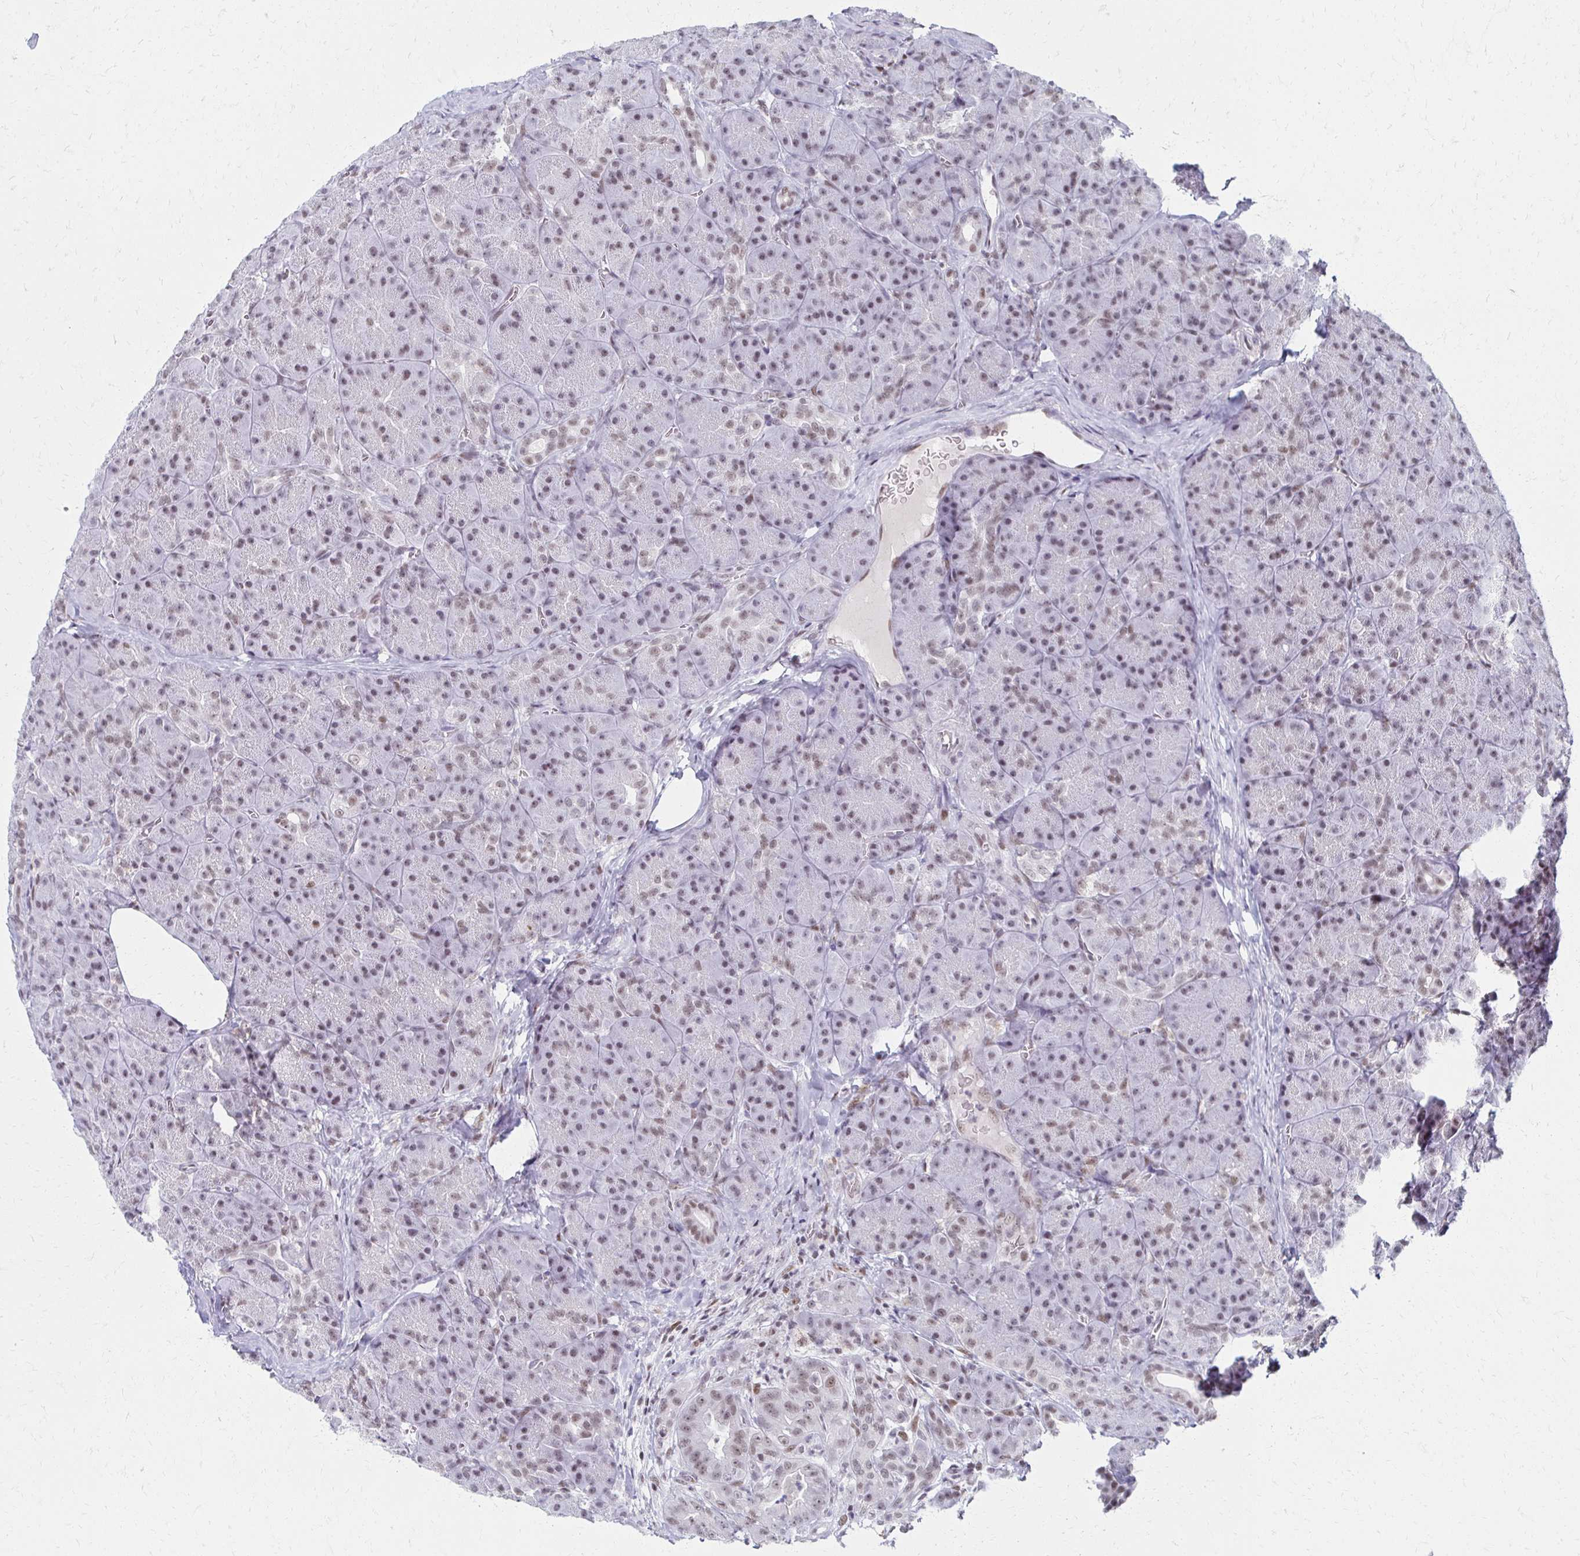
{"staining": {"intensity": "weak", "quantity": ">75%", "location": "nuclear"}, "tissue": "pancreas", "cell_type": "Exocrine glandular cells", "image_type": "normal", "snomed": [{"axis": "morphology", "description": "Normal tissue, NOS"}, {"axis": "topography", "description": "Pancreas"}], "caption": "A brown stain shows weak nuclear expression of a protein in exocrine glandular cells of normal human pancreas.", "gene": "IRF7", "patient": {"sex": "male", "age": 57}}